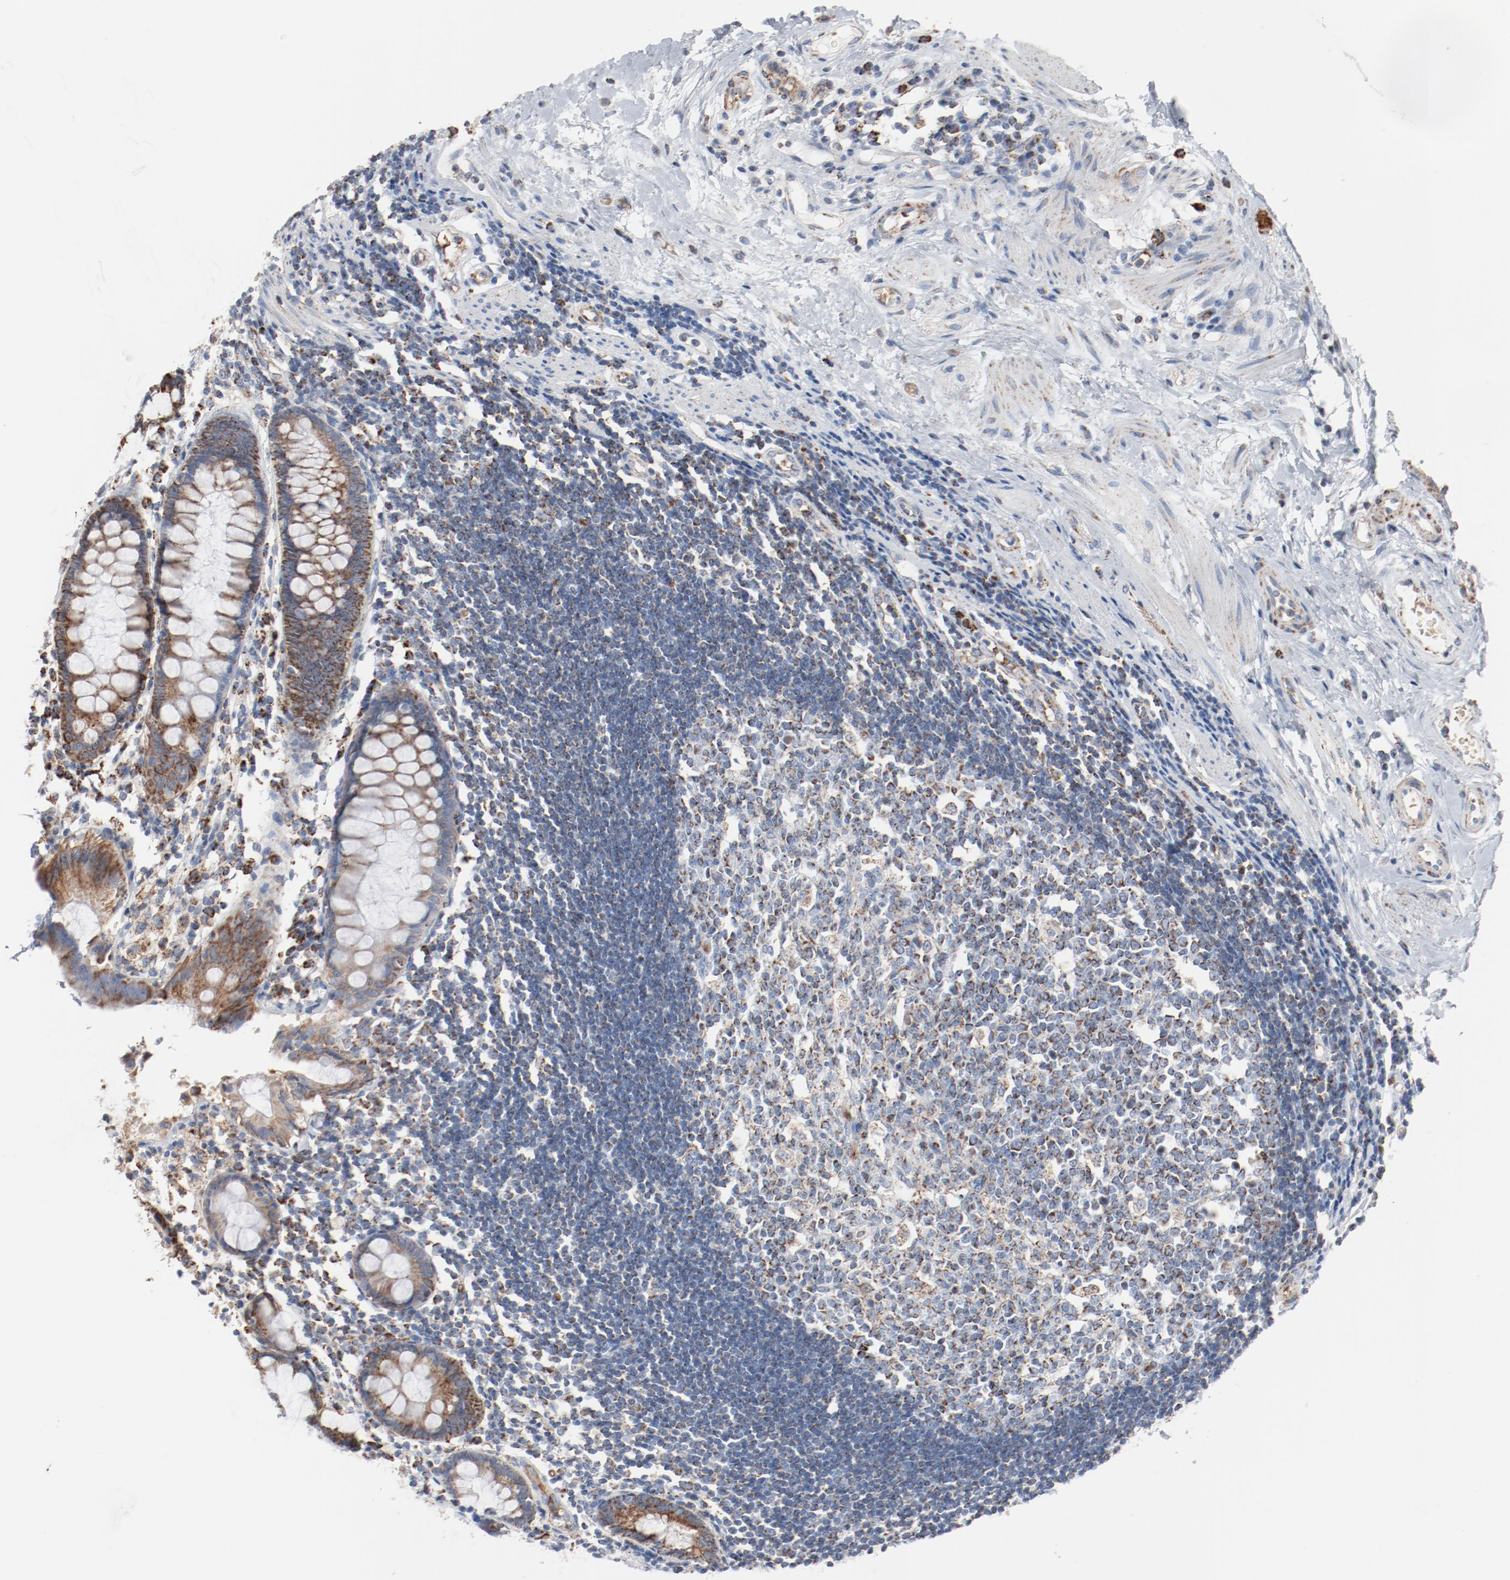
{"staining": {"intensity": "moderate", "quantity": ">75%", "location": "cytoplasmic/membranous"}, "tissue": "rectum", "cell_type": "Glandular cells", "image_type": "normal", "snomed": [{"axis": "morphology", "description": "Normal tissue, NOS"}, {"axis": "topography", "description": "Rectum"}], "caption": "This micrograph exhibits immunohistochemistry (IHC) staining of normal human rectum, with medium moderate cytoplasmic/membranous staining in about >75% of glandular cells.", "gene": "NDUFB8", "patient": {"sex": "female", "age": 66}}